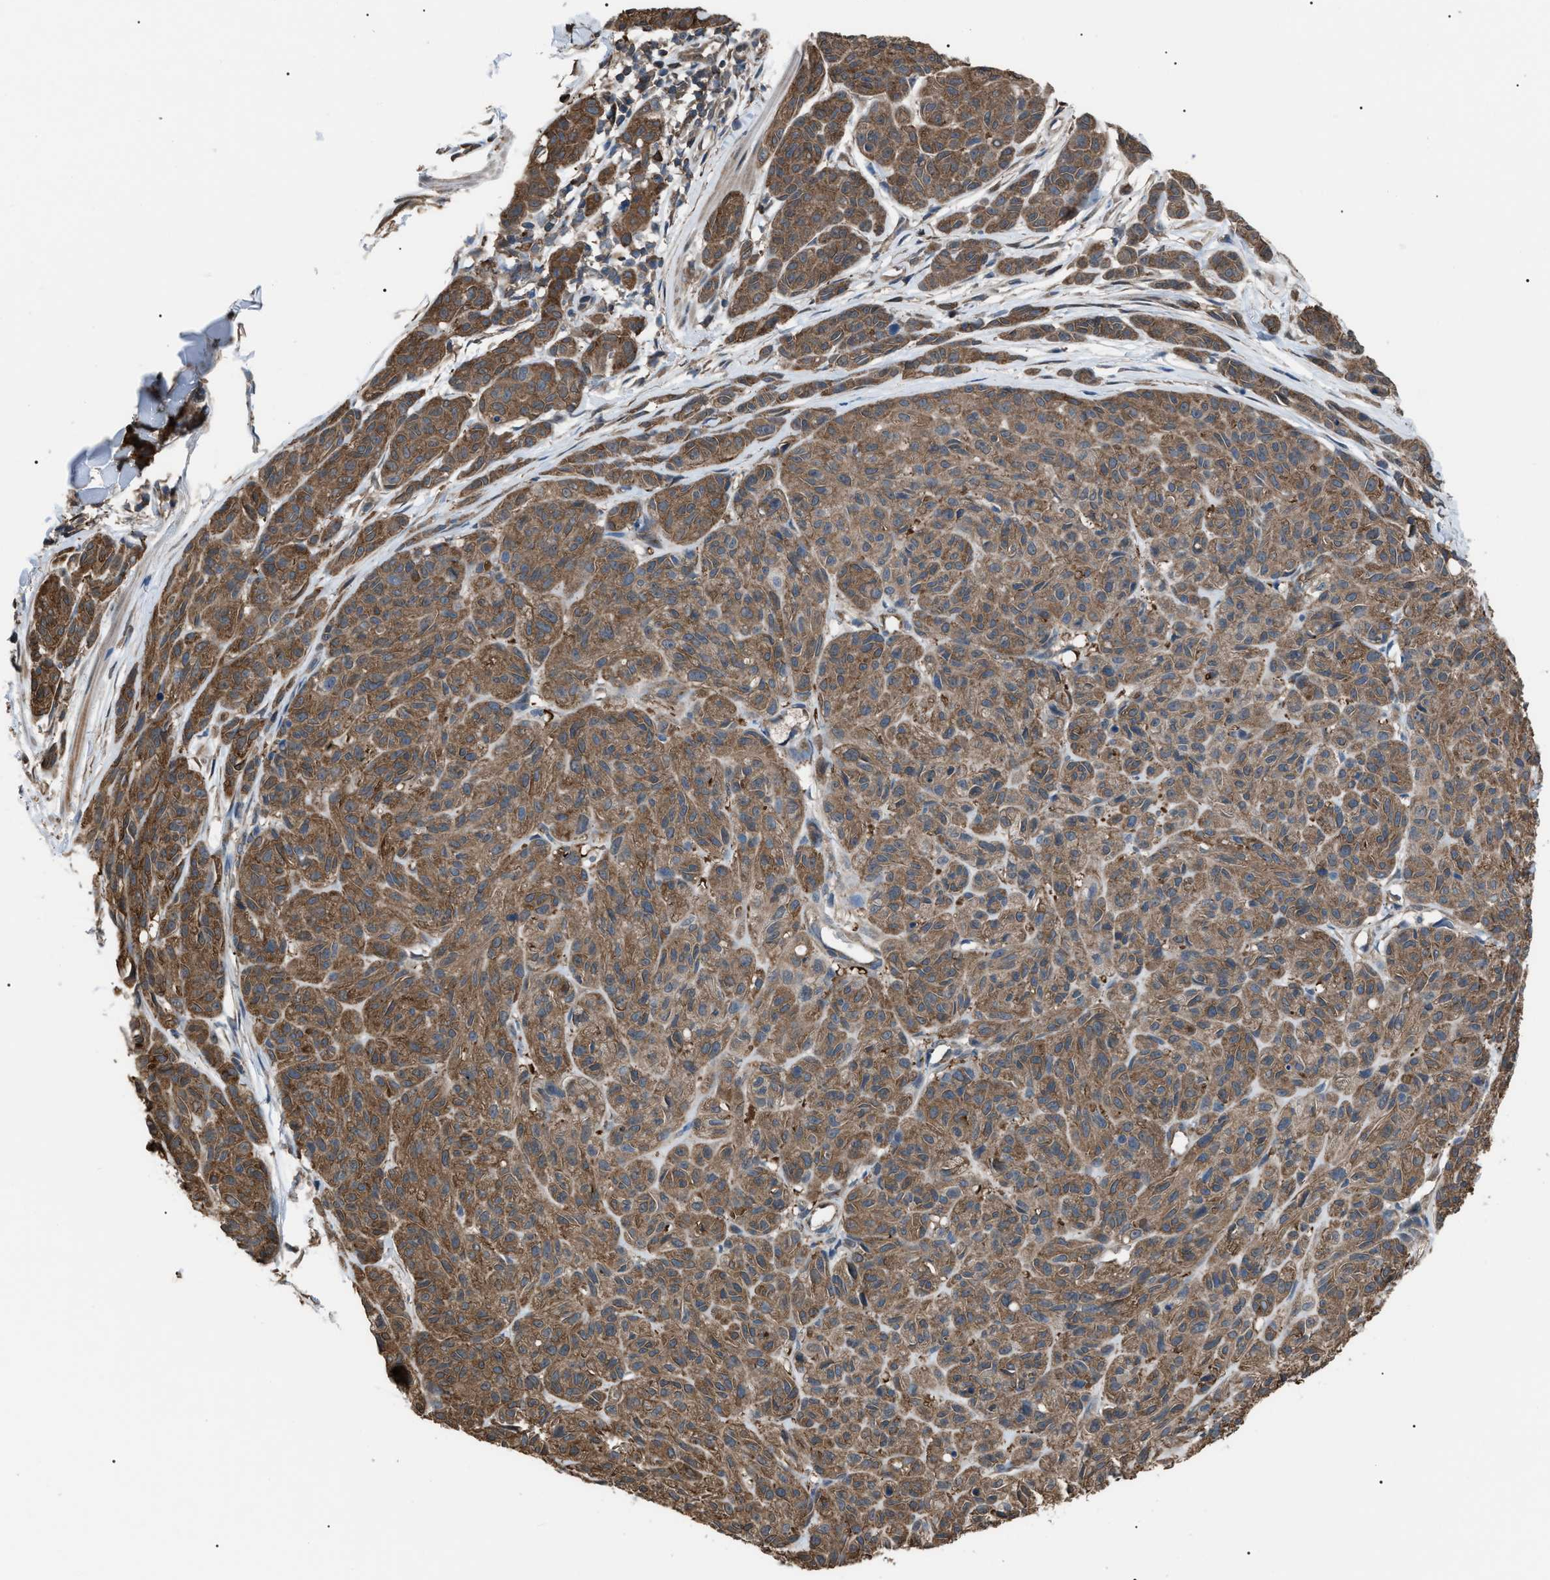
{"staining": {"intensity": "moderate", "quantity": ">75%", "location": "cytoplasmic/membranous"}, "tissue": "melanoma", "cell_type": "Tumor cells", "image_type": "cancer", "snomed": [{"axis": "morphology", "description": "Malignant melanoma, NOS"}, {"axis": "topography", "description": "Skin"}], "caption": "Approximately >75% of tumor cells in malignant melanoma display moderate cytoplasmic/membranous protein staining as visualized by brown immunohistochemical staining.", "gene": "PDCD5", "patient": {"sex": "male", "age": 62}}